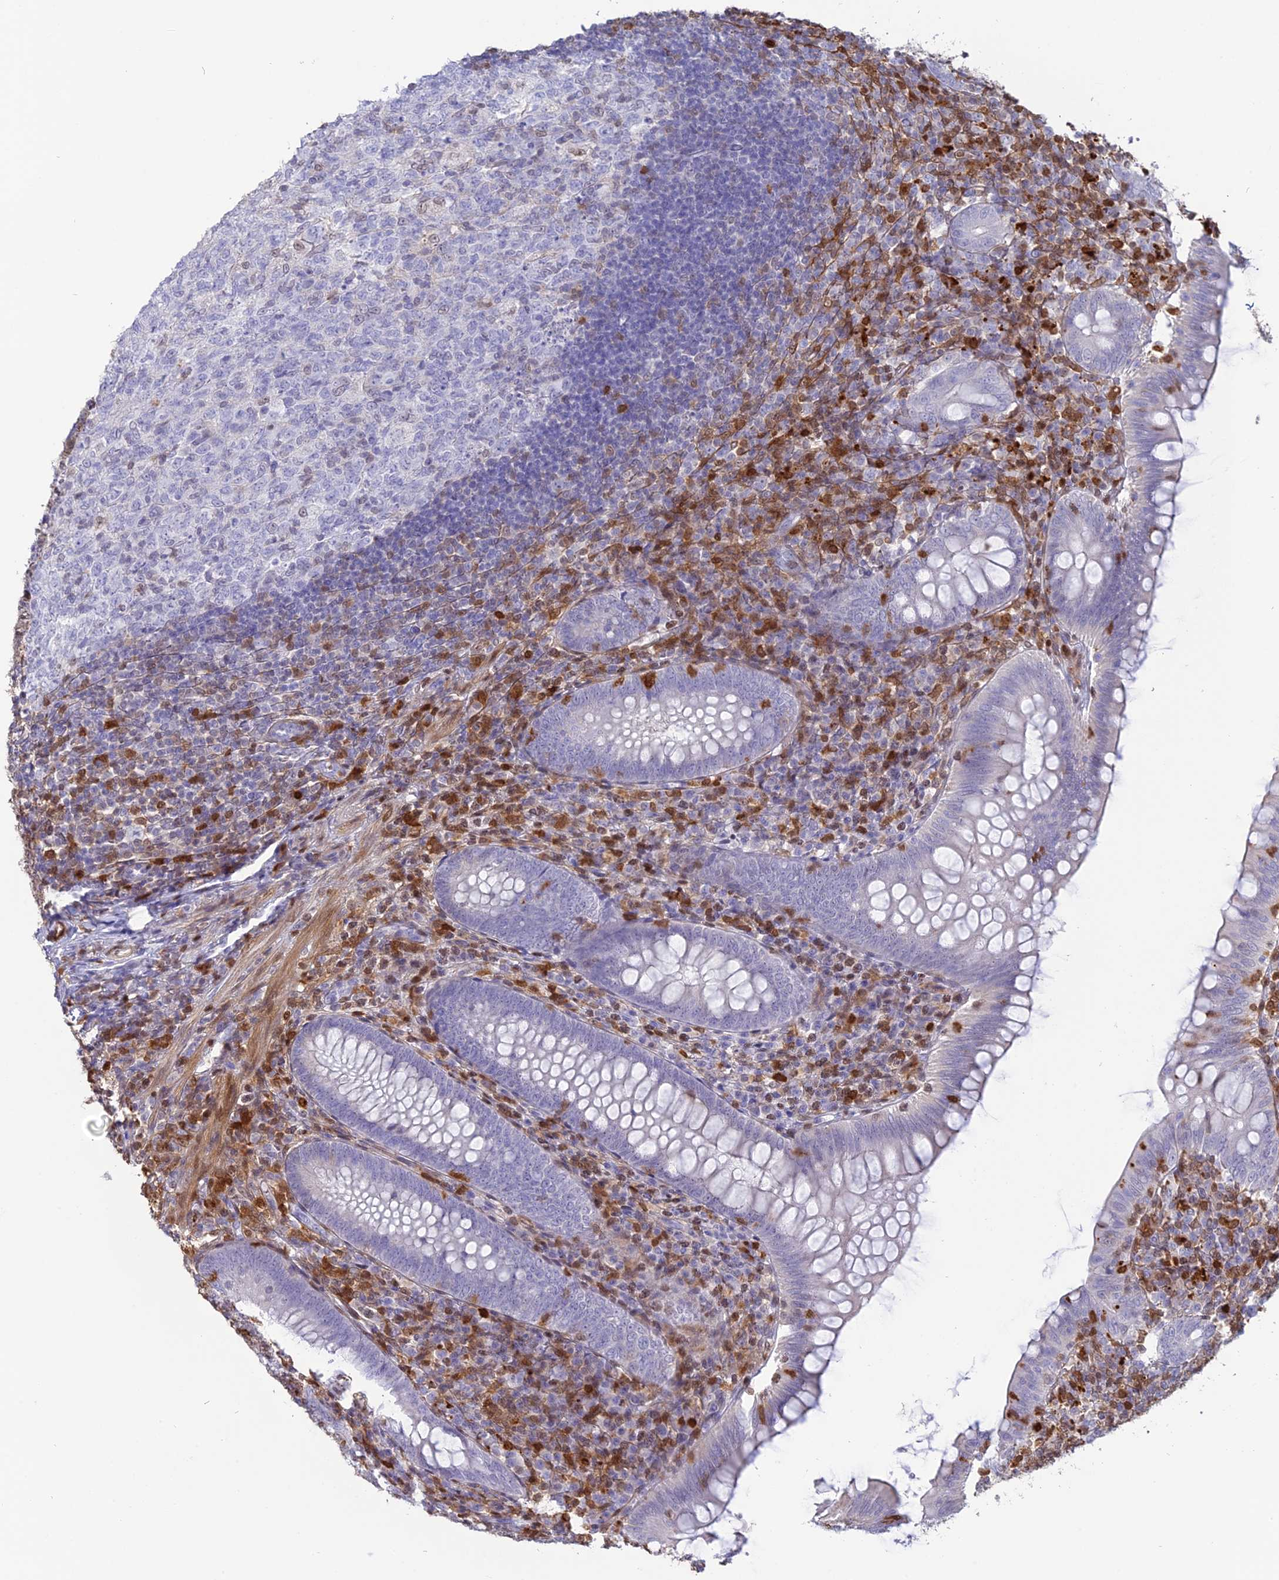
{"staining": {"intensity": "negative", "quantity": "none", "location": "none"}, "tissue": "appendix", "cell_type": "Glandular cells", "image_type": "normal", "snomed": [{"axis": "morphology", "description": "Normal tissue, NOS"}, {"axis": "topography", "description": "Appendix"}], "caption": "The IHC micrograph has no significant positivity in glandular cells of appendix. (DAB immunohistochemistry (IHC) visualized using brightfield microscopy, high magnification).", "gene": "PGBD4", "patient": {"sex": "male", "age": 14}}